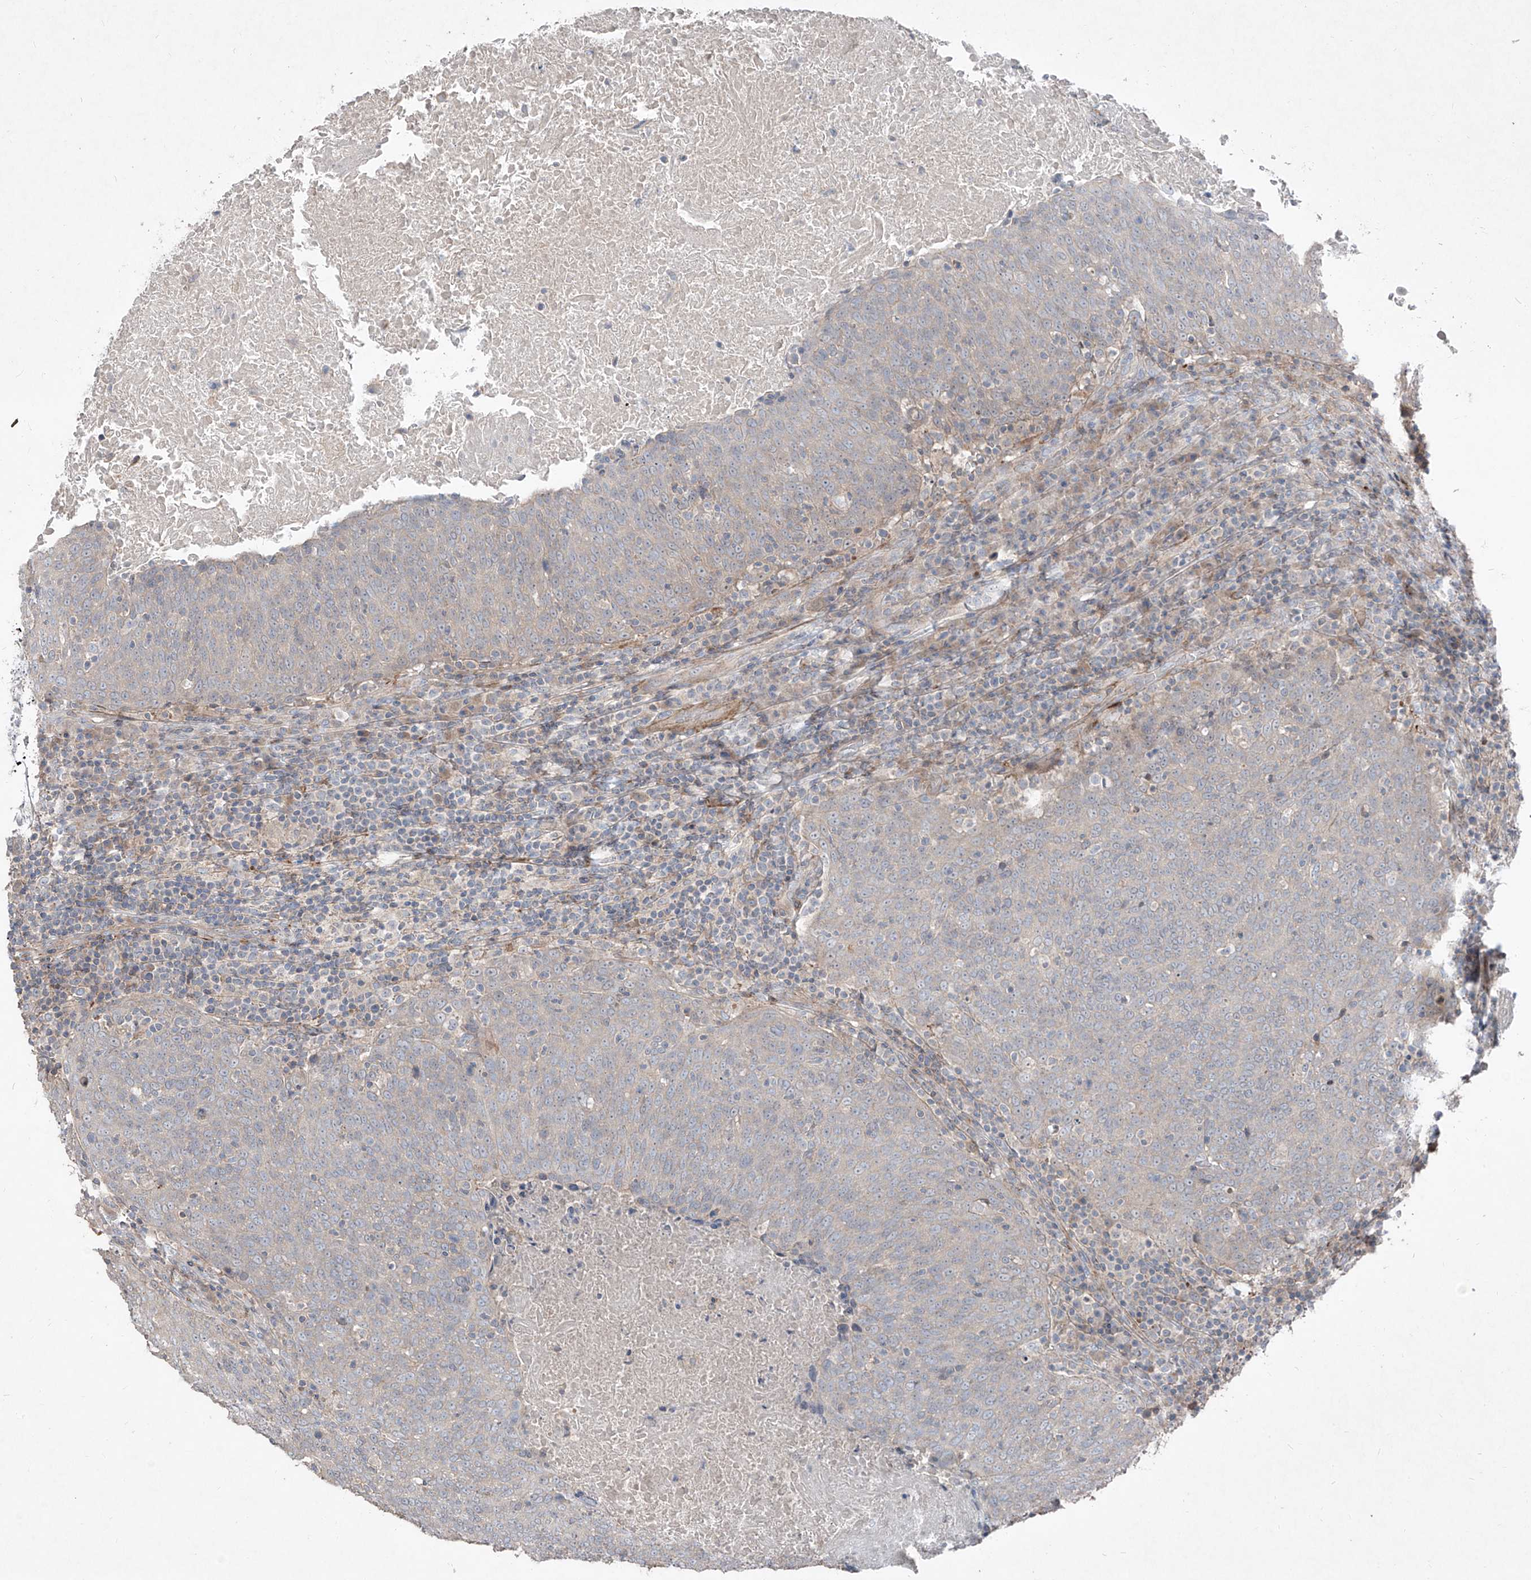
{"staining": {"intensity": "weak", "quantity": "<25%", "location": "cytoplasmic/membranous"}, "tissue": "head and neck cancer", "cell_type": "Tumor cells", "image_type": "cancer", "snomed": [{"axis": "morphology", "description": "Squamous cell carcinoma, NOS"}, {"axis": "morphology", "description": "Squamous cell carcinoma, metastatic, NOS"}, {"axis": "topography", "description": "Lymph node"}, {"axis": "topography", "description": "Head-Neck"}], "caption": "Immunohistochemistry histopathology image of human head and neck cancer stained for a protein (brown), which shows no staining in tumor cells.", "gene": "UFD1", "patient": {"sex": "male", "age": 62}}